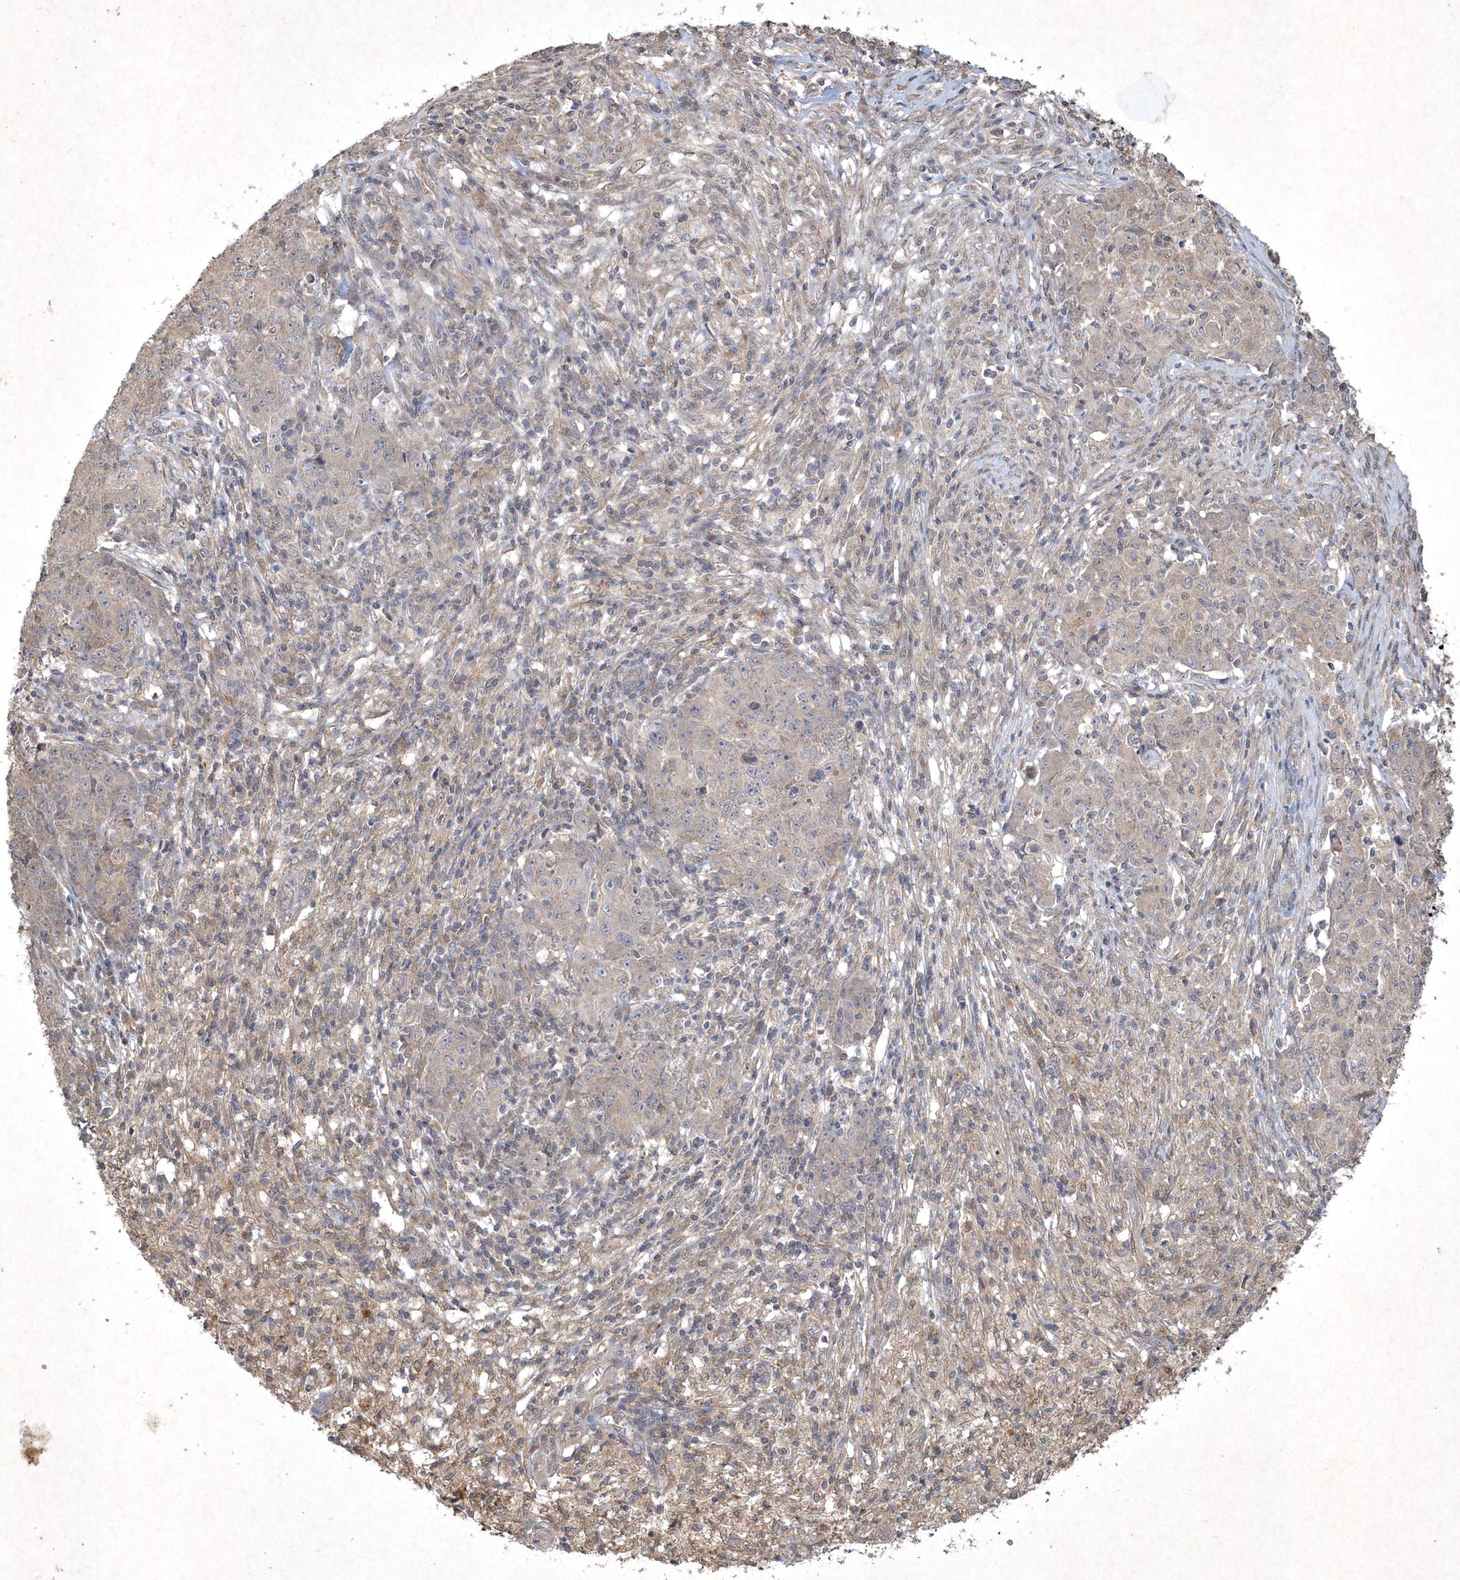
{"staining": {"intensity": "negative", "quantity": "none", "location": "none"}, "tissue": "ovarian cancer", "cell_type": "Tumor cells", "image_type": "cancer", "snomed": [{"axis": "morphology", "description": "Carcinoma, endometroid"}, {"axis": "topography", "description": "Ovary"}], "caption": "This is a micrograph of immunohistochemistry staining of ovarian endometroid carcinoma, which shows no positivity in tumor cells.", "gene": "AKR7A2", "patient": {"sex": "female", "age": 42}}